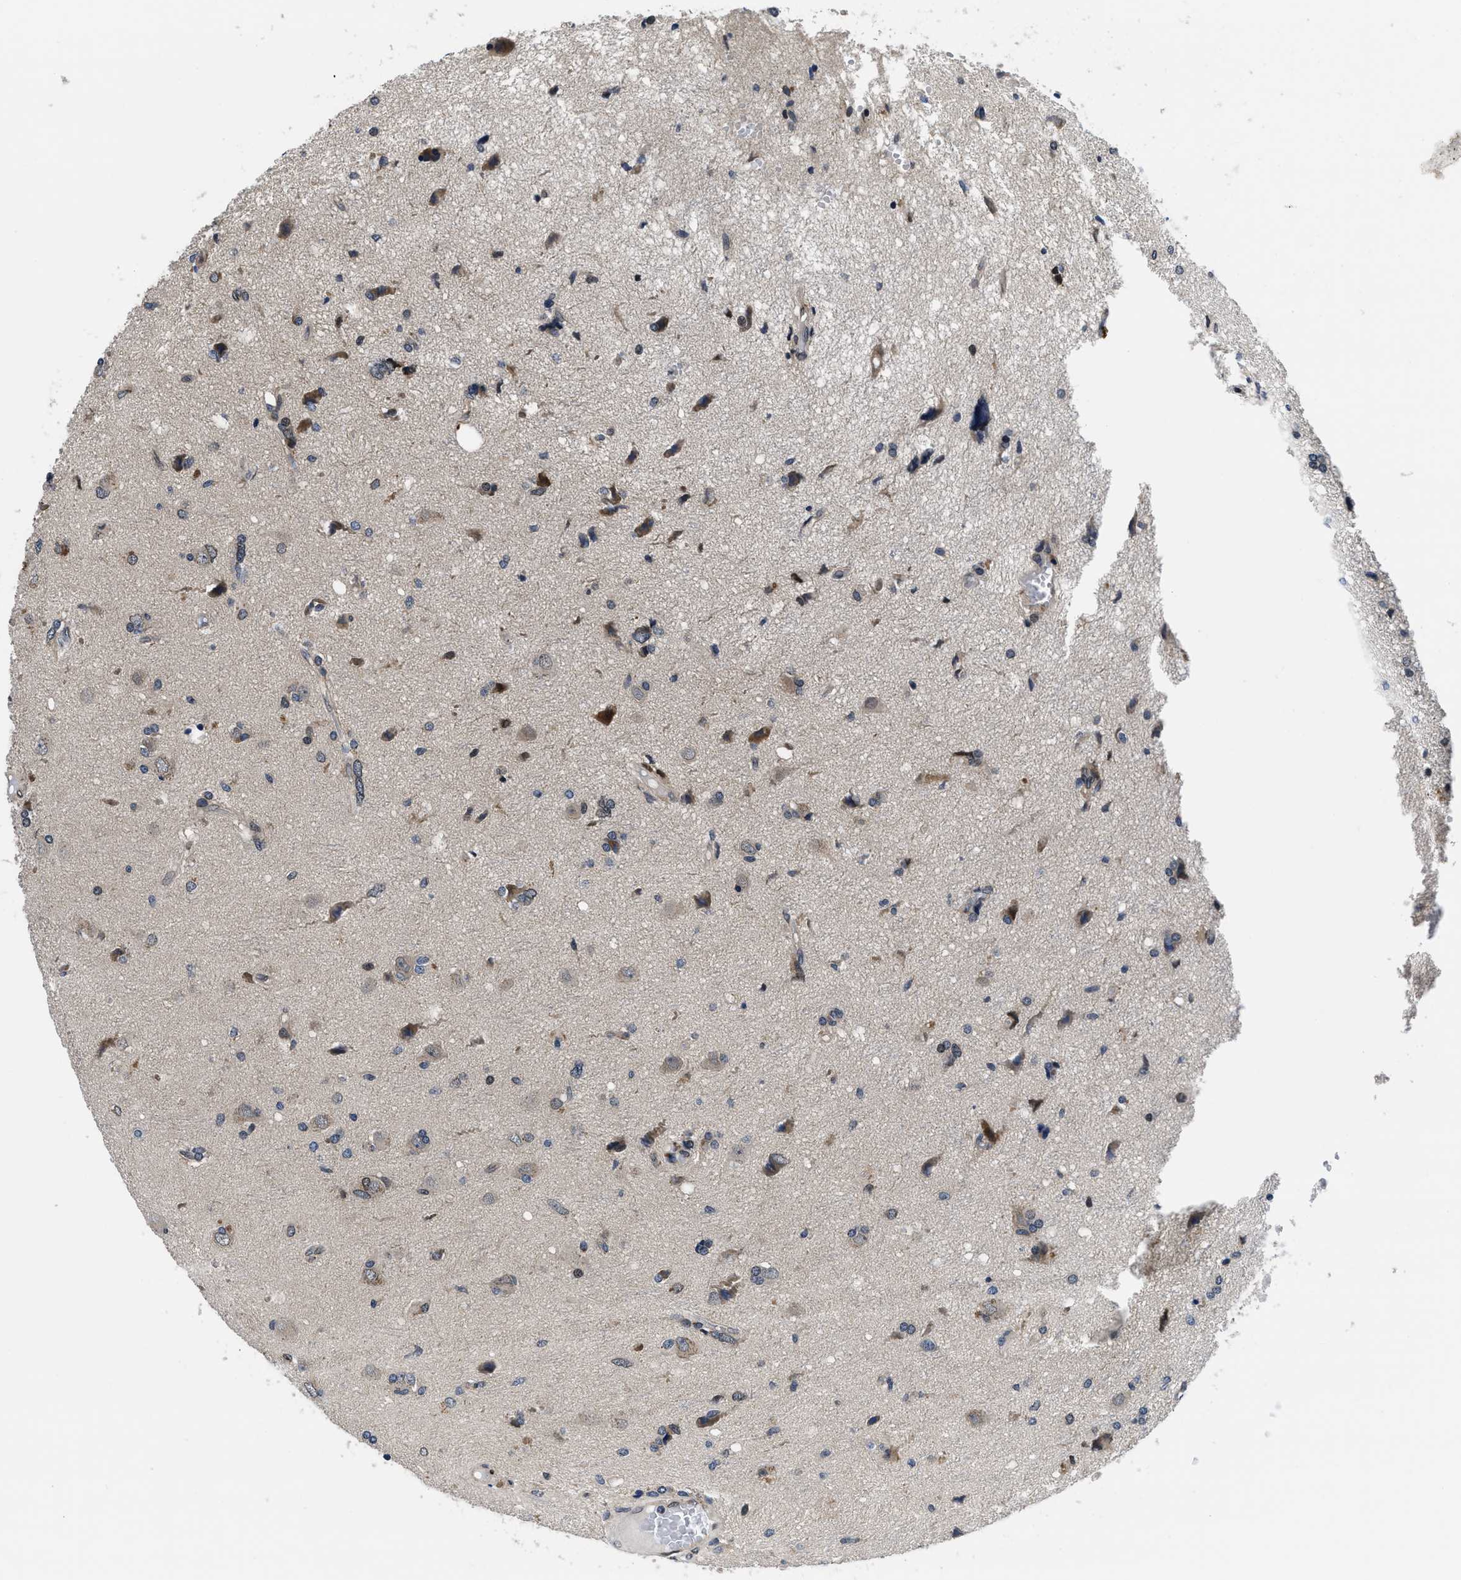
{"staining": {"intensity": "negative", "quantity": "none", "location": "none"}, "tissue": "glioma", "cell_type": "Tumor cells", "image_type": "cancer", "snomed": [{"axis": "morphology", "description": "Glioma, malignant, High grade"}, {"axis": "topography", "description": "Brain"}], "caption": "Glioma stained for a protein using IHC reveals no positivity tumor cells.", "gene": "SNX10", "patient": {"sex": "female", "age": 59}}